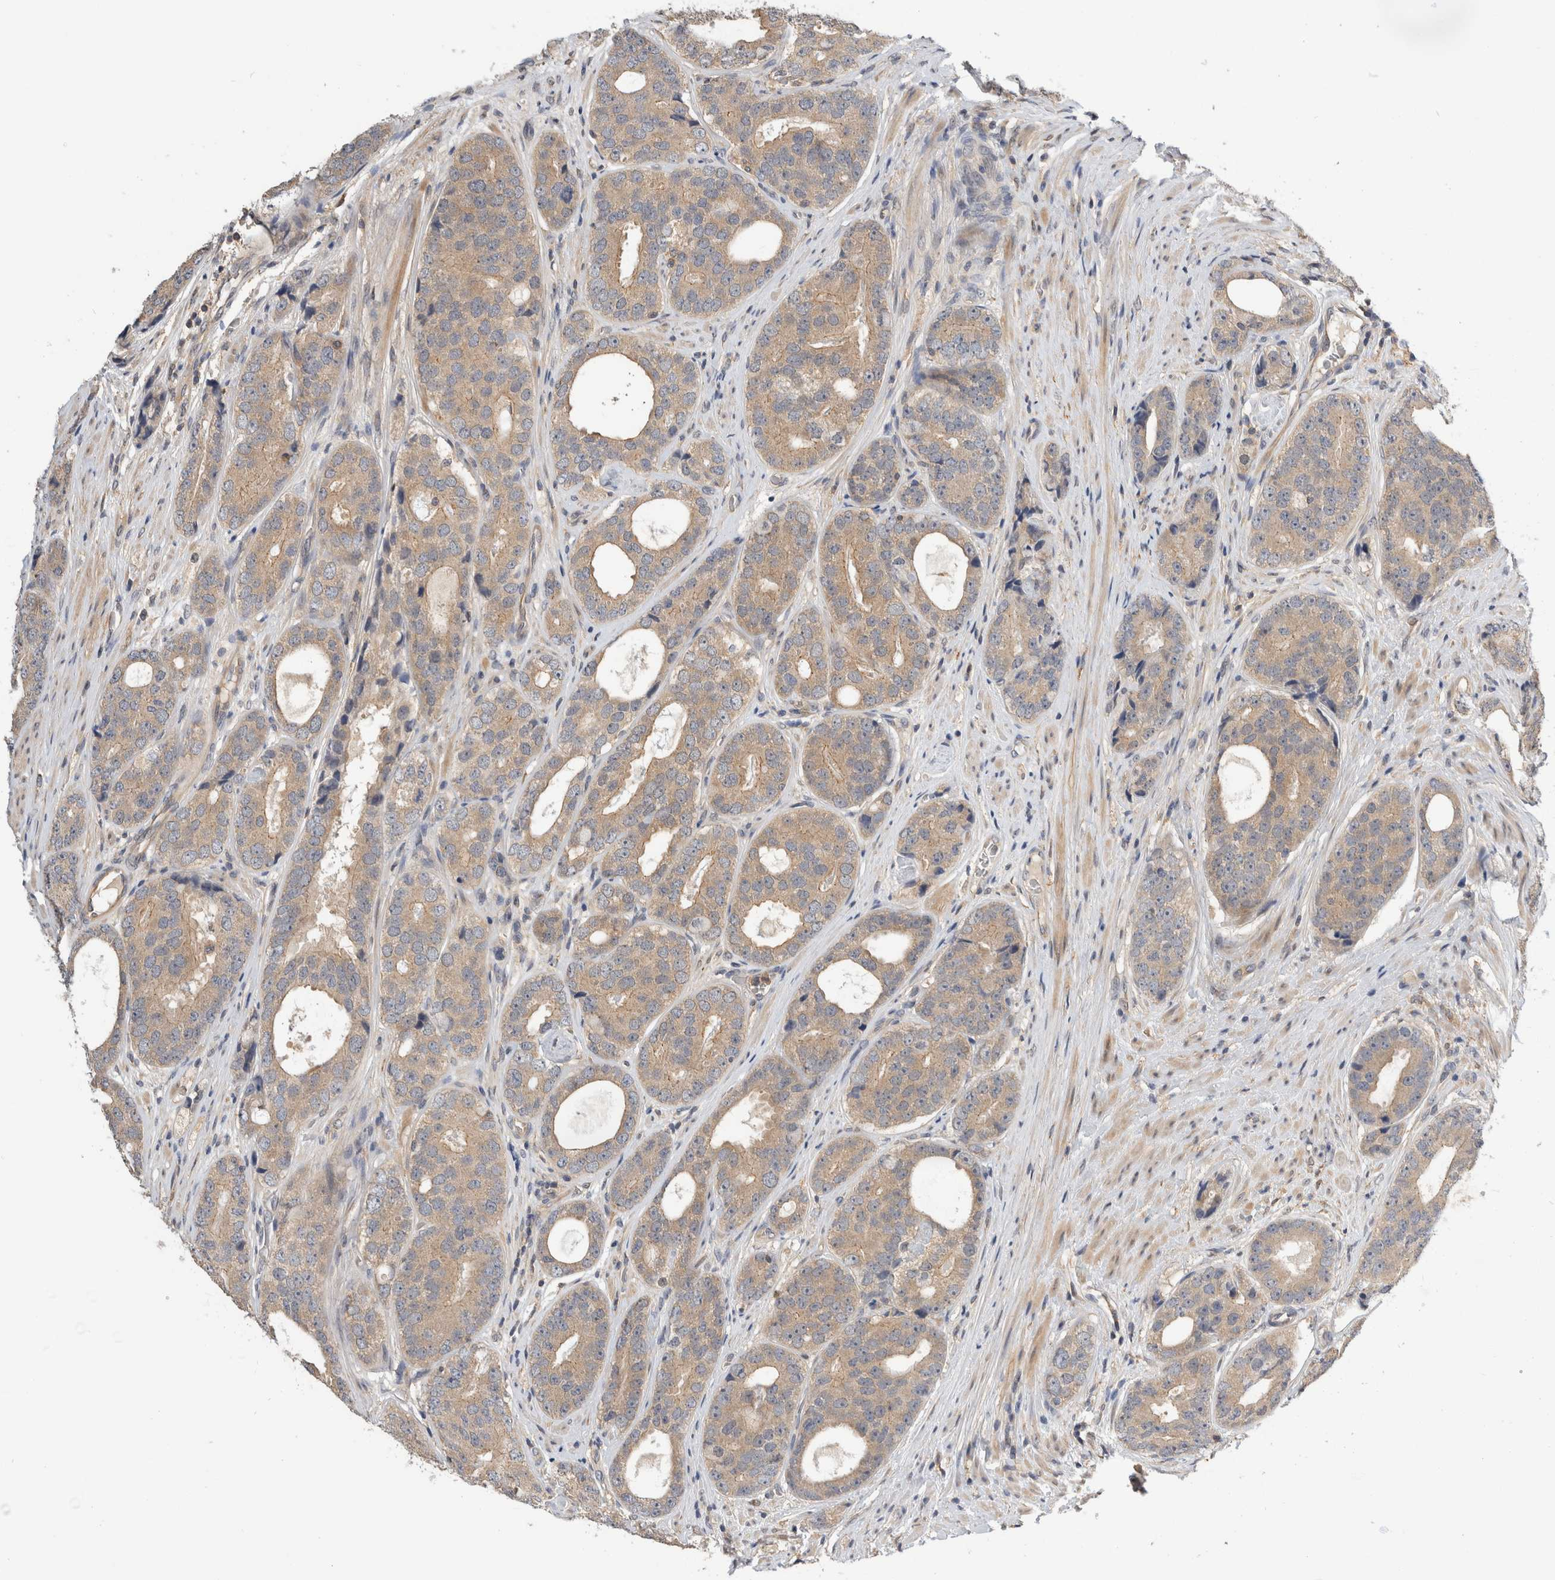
{"staining": {"intensity": "weak", "quantity": ">75%", "location": "cytoplasmic/membranous"}, "tissue": "prostate cancer", "cell_type": "Tumor cells", "image_type": "cancer", "snomed": [{"axis": "morphology", "description": "Adenocarcinoma, High grade"}, {"axis": "topography", "description": "Prostate"}], "caption": "A histopathology image showing weak cytoplasmic/membranous staining in approximately >75% of tumor cells in prostate cancer (high-grade adenocarcinoma), as visualized by brown immunohistochemical staining.", "gene": "PGM1", "patient": {"sex": "male", "age": 56}}